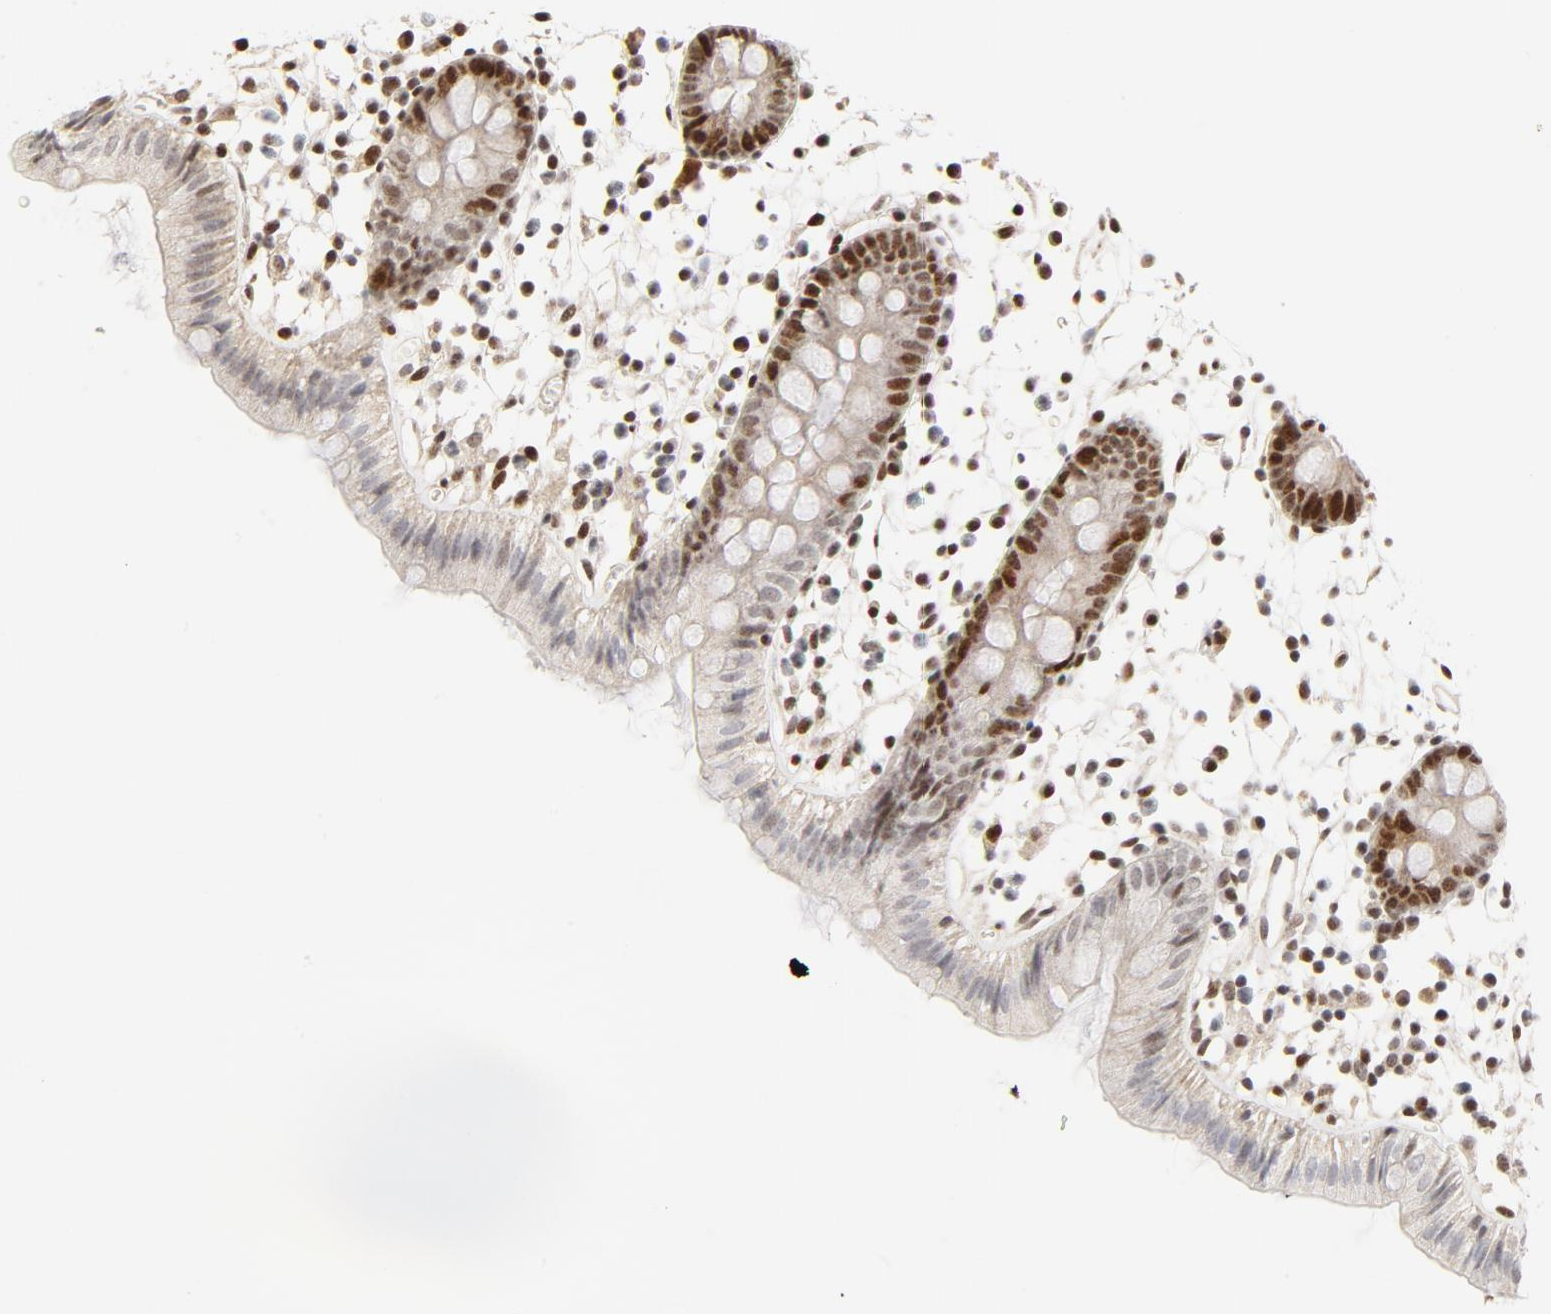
{"staining": {"intensity": "moderate", "quantity": ">75%", "location": "nuclear"}, "tissue": "colon", "cell_type": "Endothelial cells", "image_type": "normal", "snomed": [{"axis": "morphology", "description": "Normal tissue, NOS"}, {"axis": "topography", "description": "Colon"}], "caption": "Human colon stained for a protein (brown) shows moderate nuclear positive staining in approximately >75% of endothelial cells.", "gene": "GTF2I", "patient": {"sex": "male", "age": 14}}